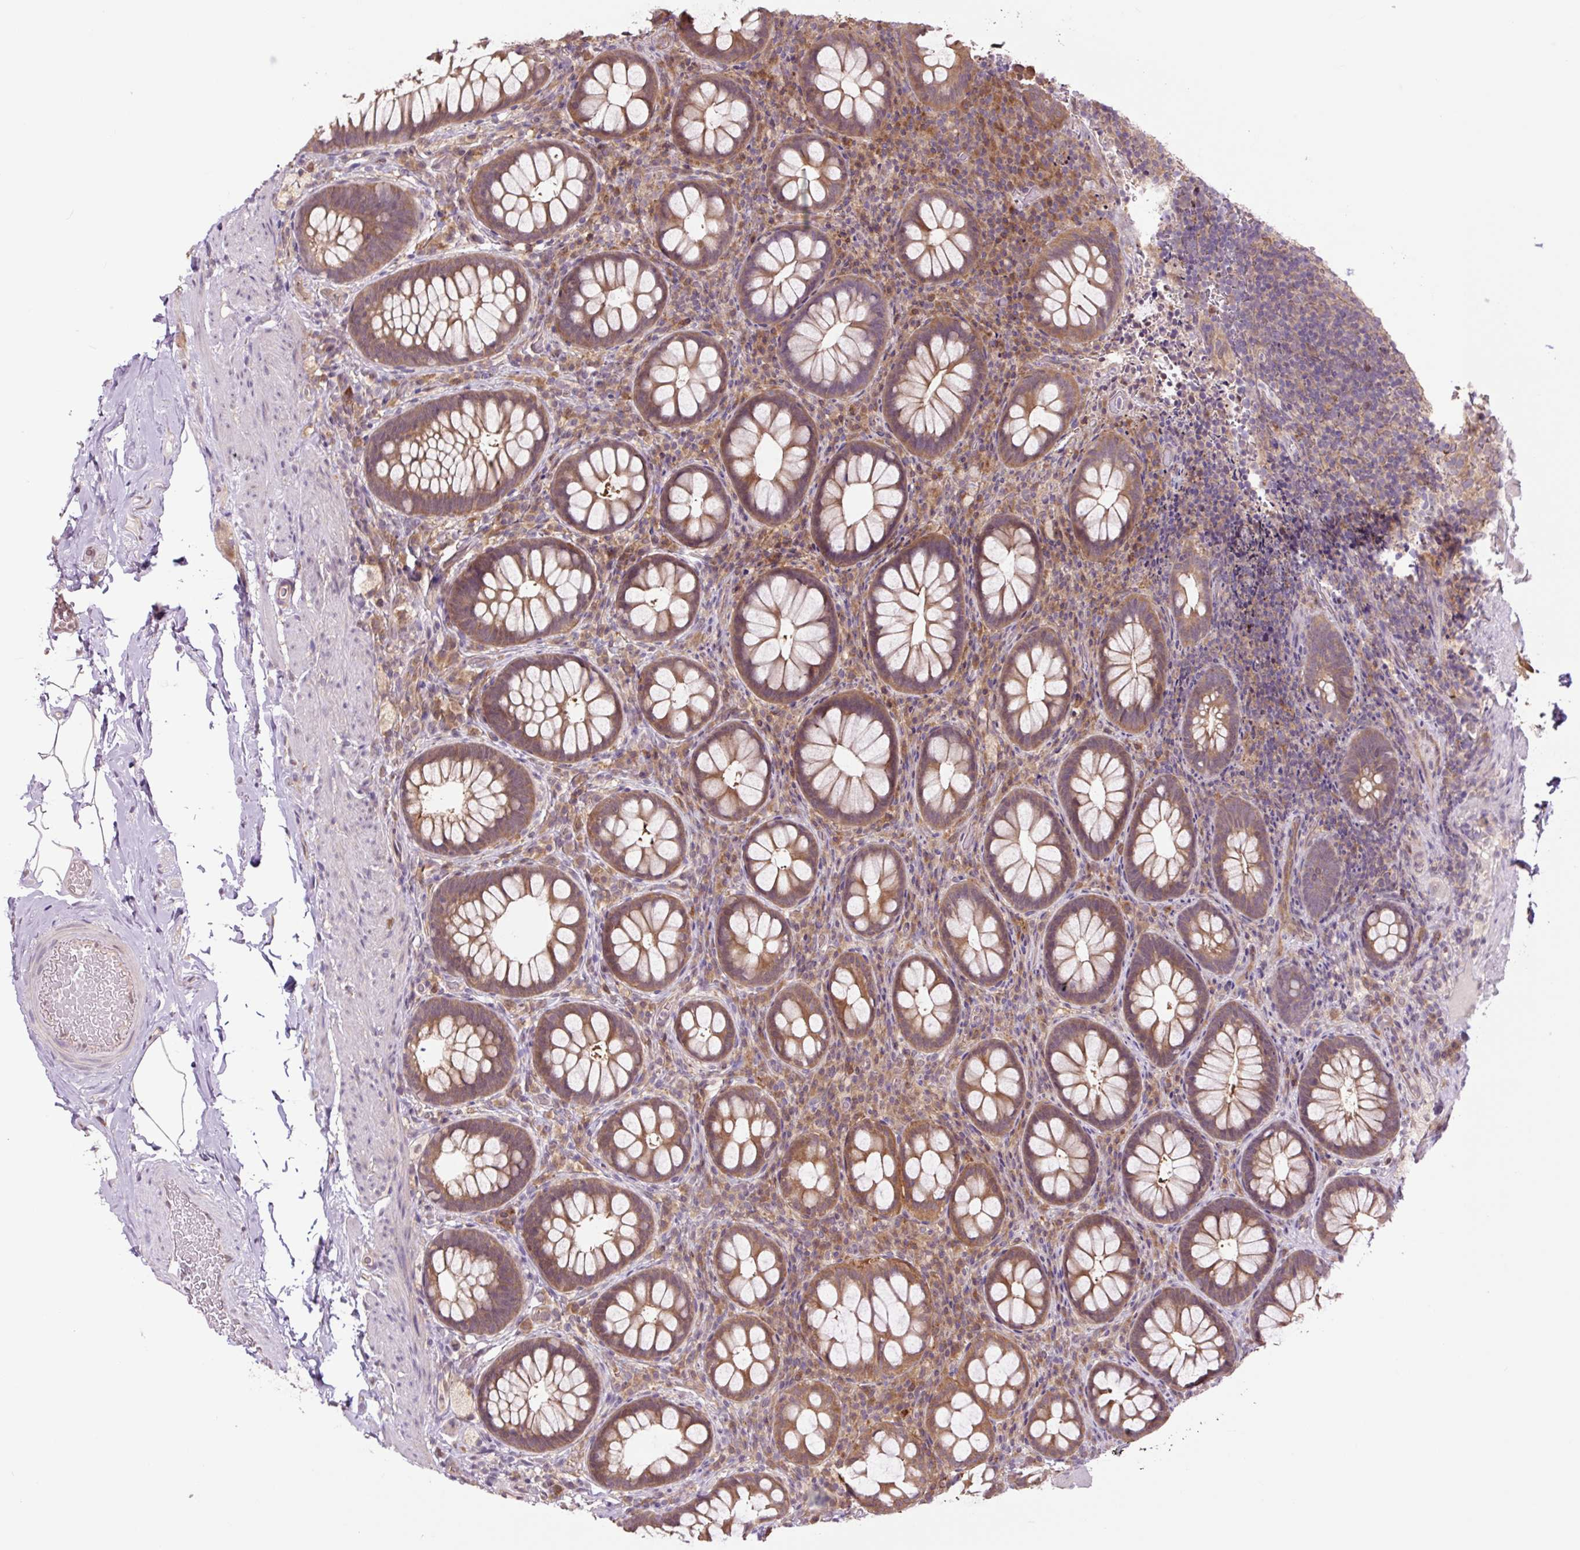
{"staining": {"intensity": "moderate", "quantity": ">75%", "location": "cytoplasmic/membranous"}, "tissue": "rectum", "cell_type": "Glandular cells", "image_type": "normal", "snomed": [{"axis": "morphology", "description": "Normal tissue, NOS"}, {"axis": "topography", "description": "Rectum"}], "caption": "Immunohistochemistry histopathology image of unremarkable rectum stained for a protein (brown), which exhibits medium levels of moderate cytoplasmic/membranous positivity in about >75% of glandular cells.", "gene": "TPT1", "patient": {"sex": "female", "age": 69}}